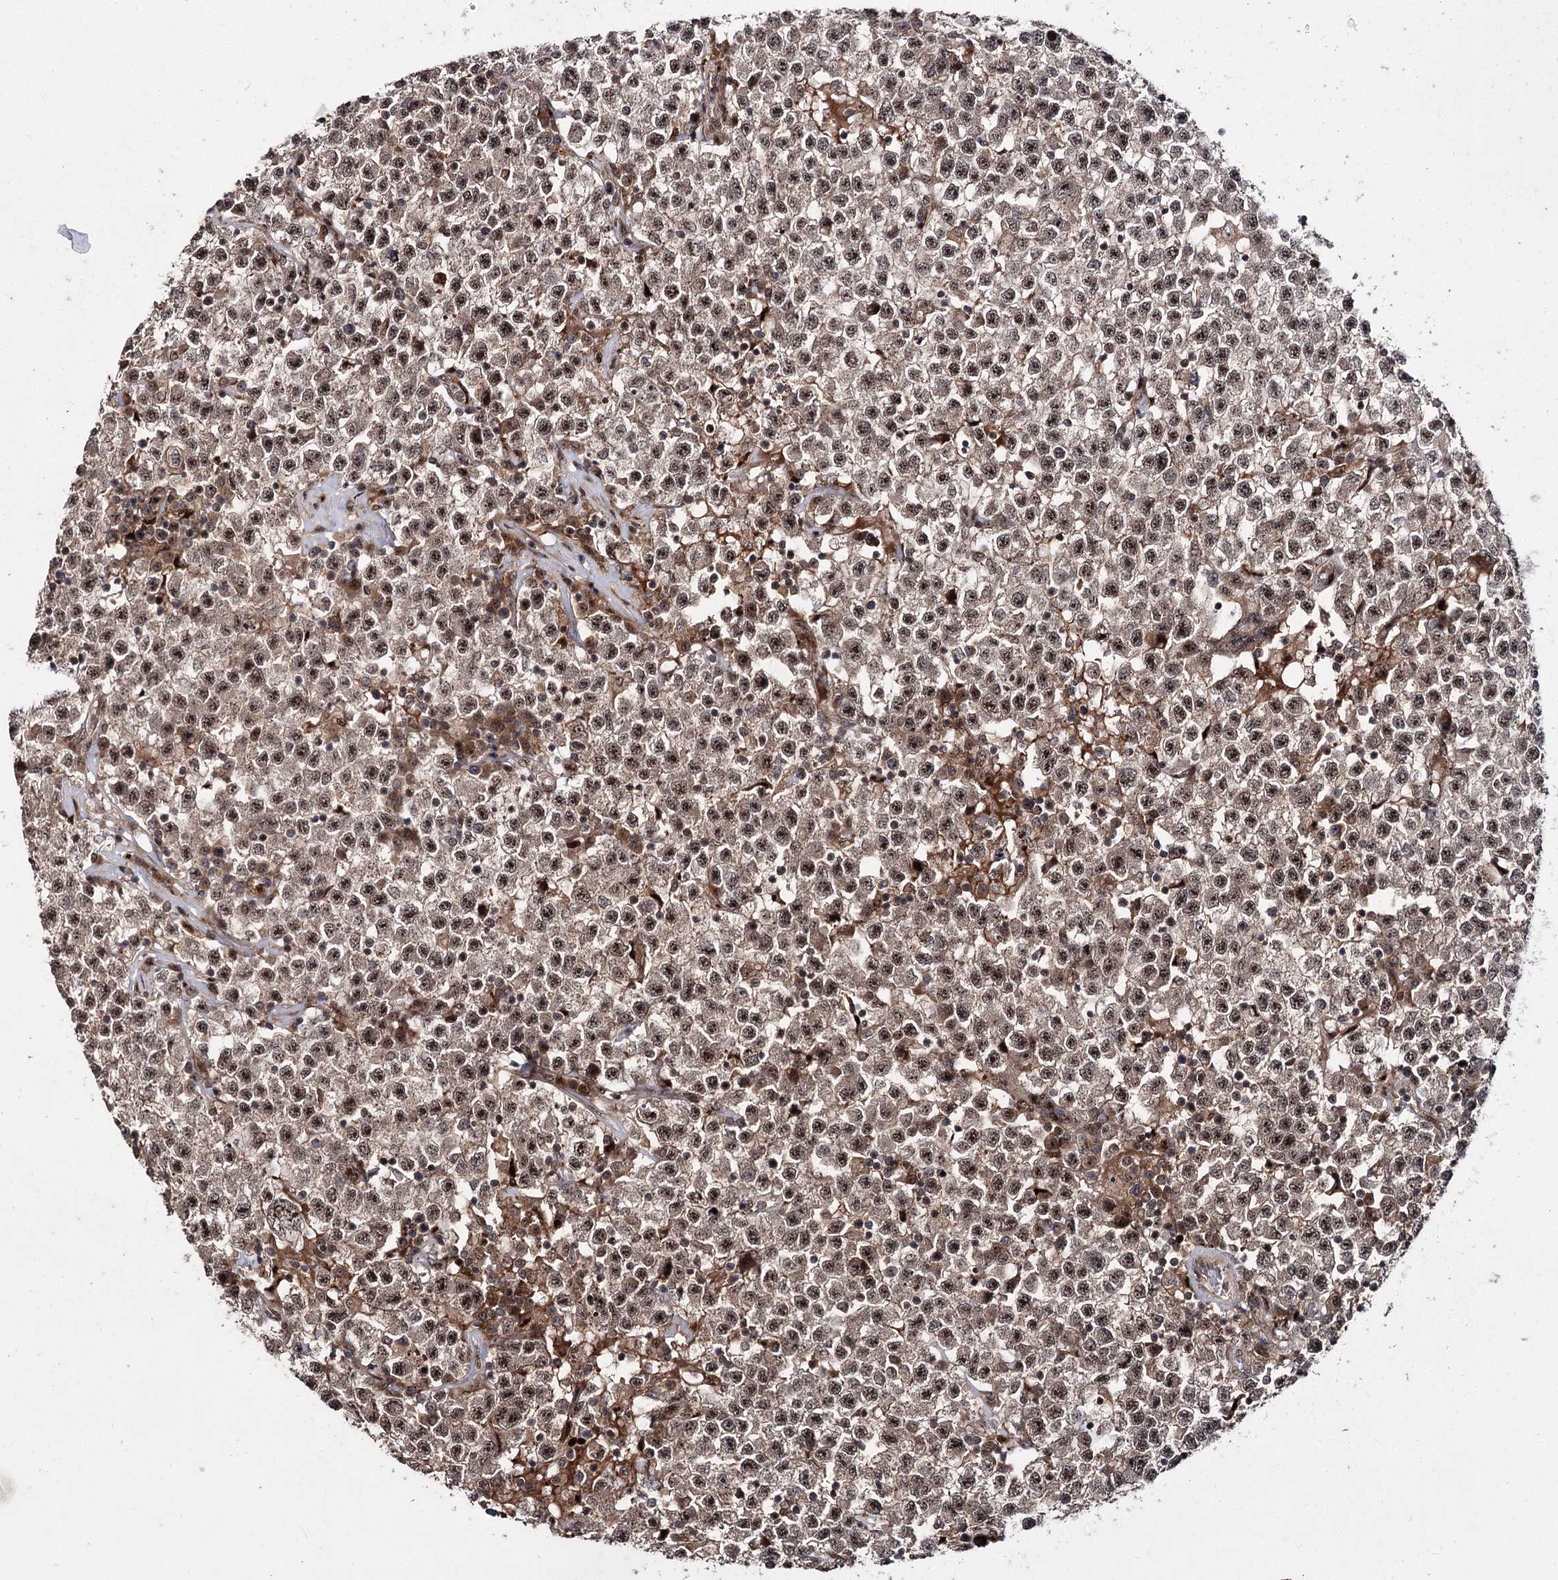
{"staining": {"intensity": "strong", "quantity": ">75%", "location": "cytoplasmic/membranous,nuclear"}, "tissue": "testis cancer", "cell_type": "Tumor cells", "image_type": "cancer", "snomed": [{"axis": "morphology", "description": "Seminoma, NOS"}, {"axis": "topography", "description": "Testis"}], "caption": "There is high levels of strong cytoplasmic/membranous and nuclear staining in tumor cells of testis seminoma, as demonstrated by immunohistochemical staining (brown color).", "gene": "MKNK2", "patient": {"sex": "male", "age": 22}}